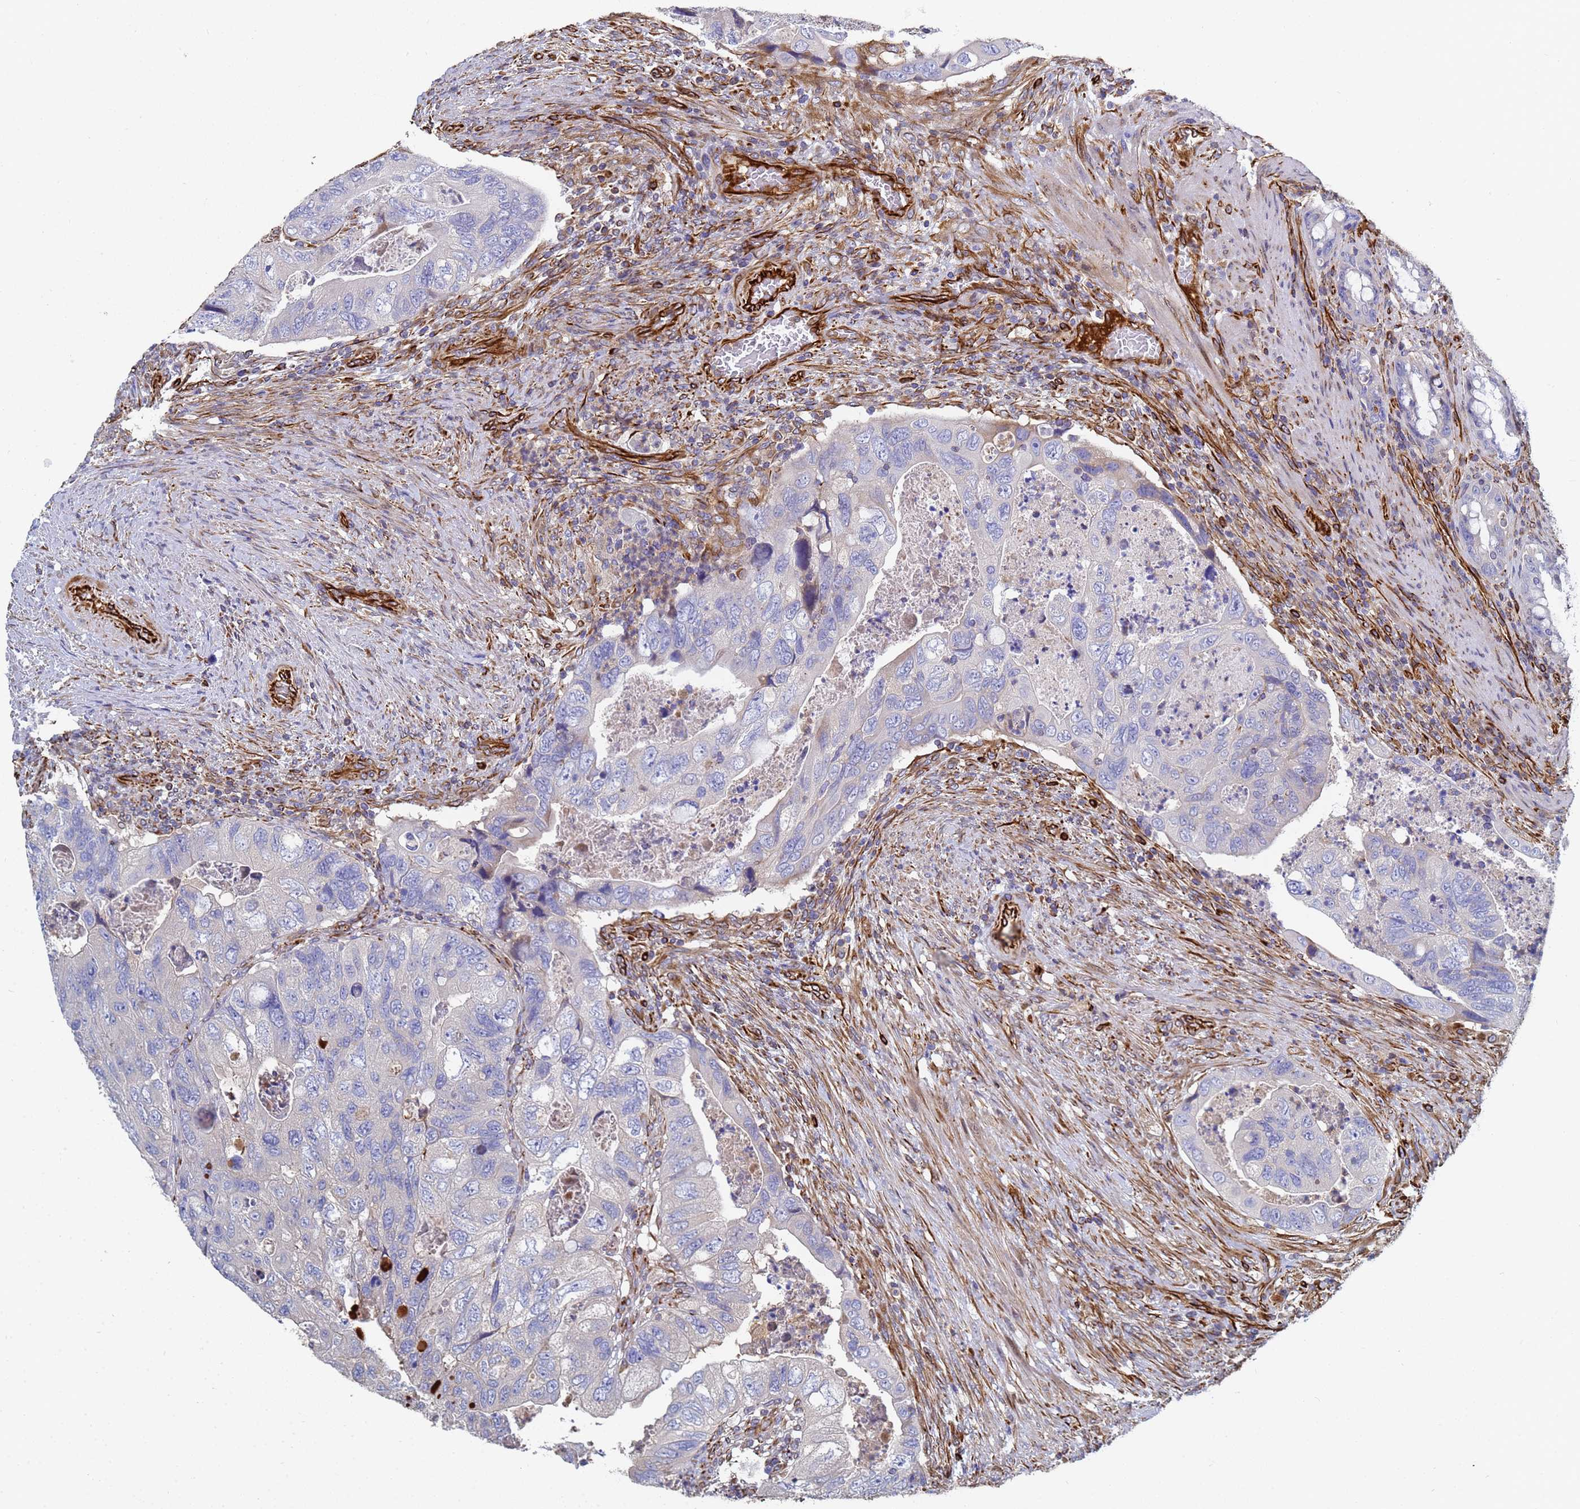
{"staining": {"intensity": "negative", "quantity": "none", "location": "none"}, "tissue": "colorectal cancer", "cell_type": "Tumor cells", "image_type": "cancer", "snomed": [{"axis": "morphology", "description": "Adenocarcinoma, NOS"}, {"axis": "topography", "description": "Rectum"}], "caption": "The micrograph exhibits no staining of tumor cells in colorectal adenocarcinoma. Brightfield microscopy of immunohistochemistry (IHC) stained with DAB (brown) and hematoxylin (blue), captured at high magnification.", "gene": "SYT13", "patient": {"sex": "male", "age": 63}}